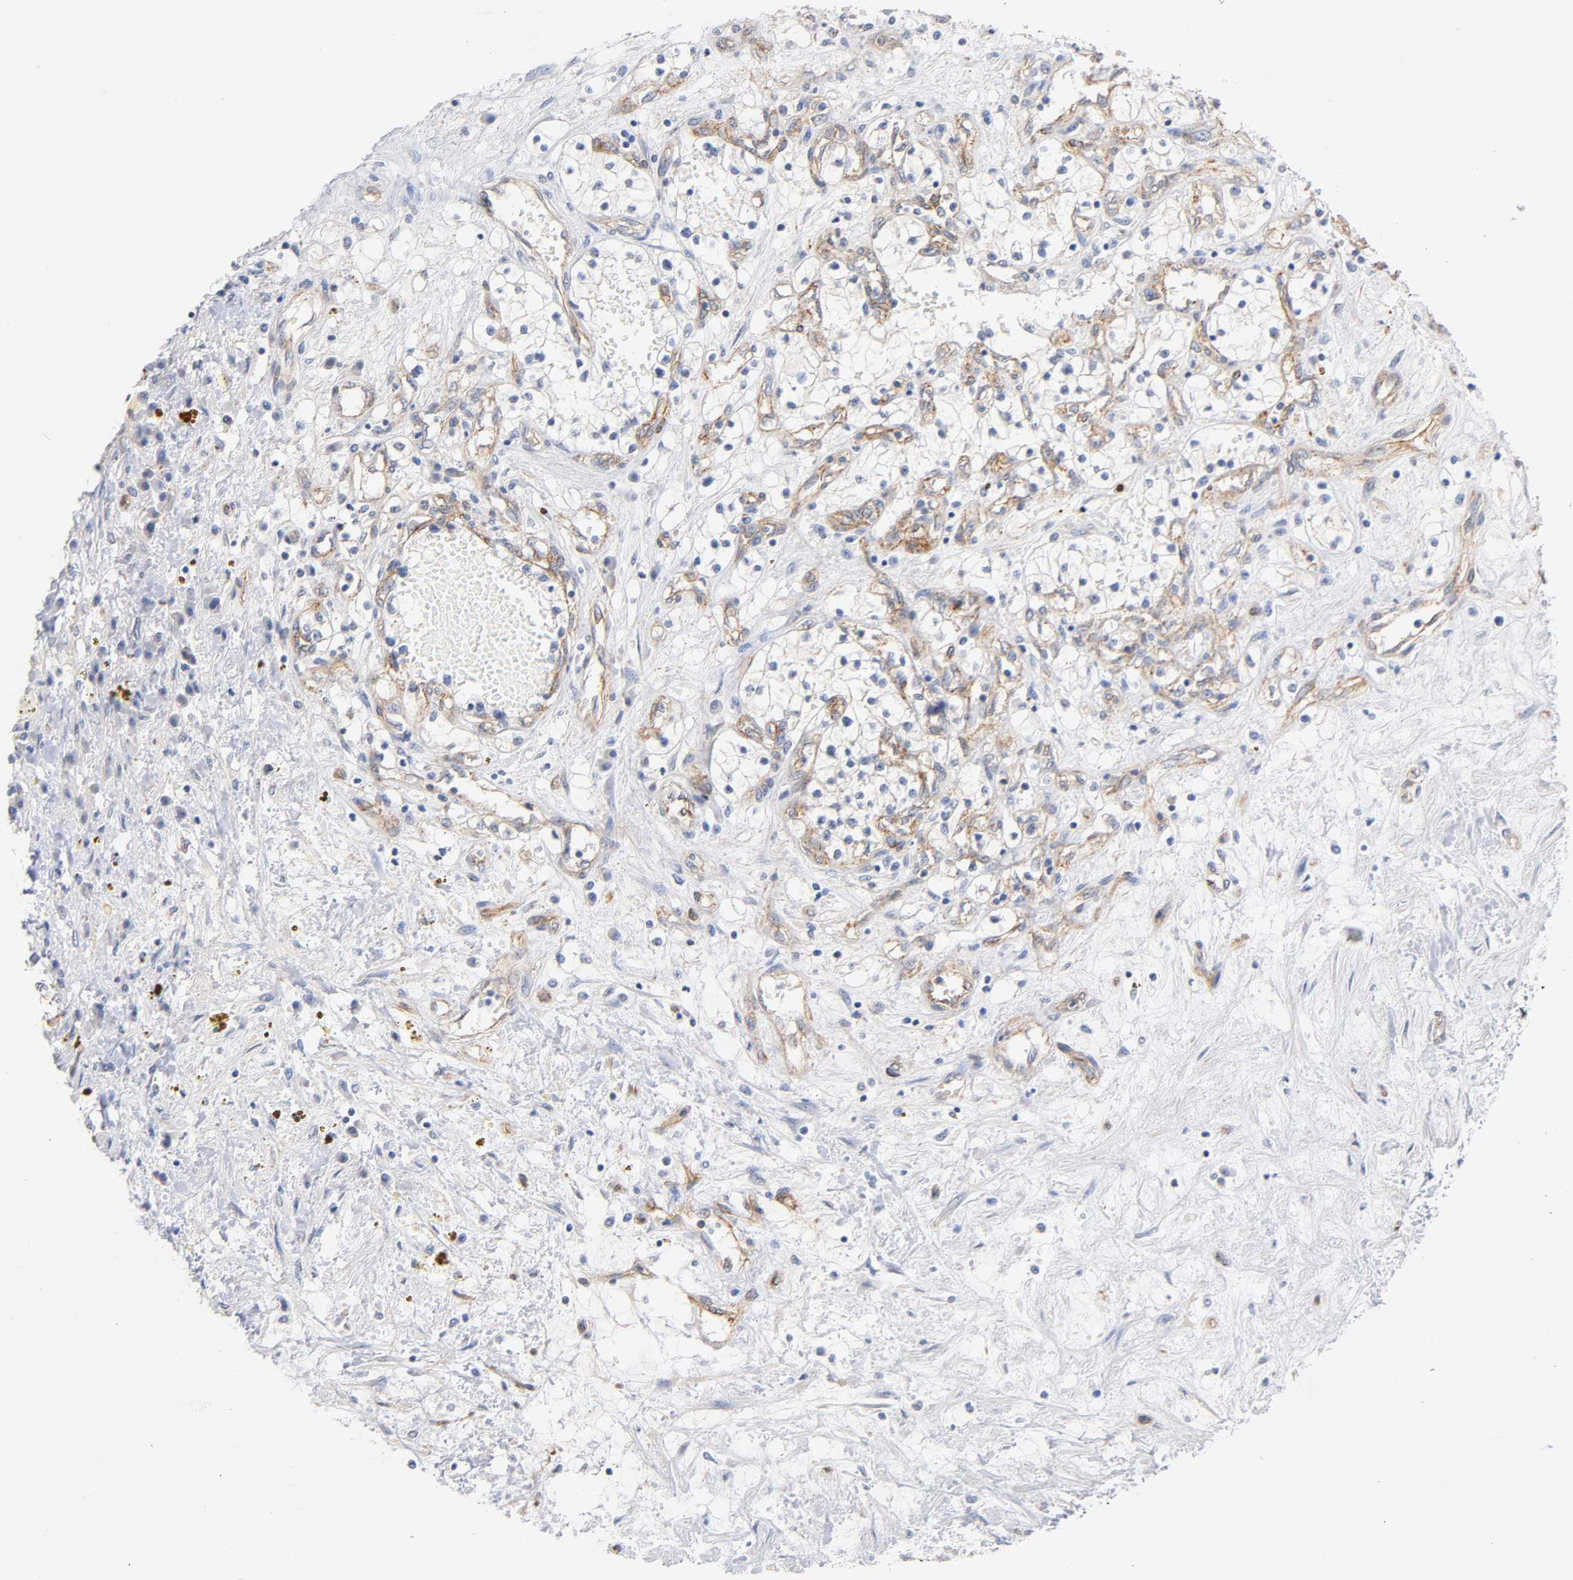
{"staining": {"intensity": "negative", "quantity": "none", "location": "none"}, "tissue": "renal cancer", "cell_type": "Tumor cells", "image_type": "cancer", "snomed": [{"axis": "morphology", "description": "Adenocarcinoma, NOS"}, {"axis": "topography", "description": "Kidney"}], "caption": "Immunohistochemistry photomicrograph of human adenocarcinoma (renal) stained for a protein (brown), which exhibits no positivity in tumor cells. Nuclei are stained in blue.", "gene": "SPTAN1", "patient": {"sex": "male", "age": 68}}